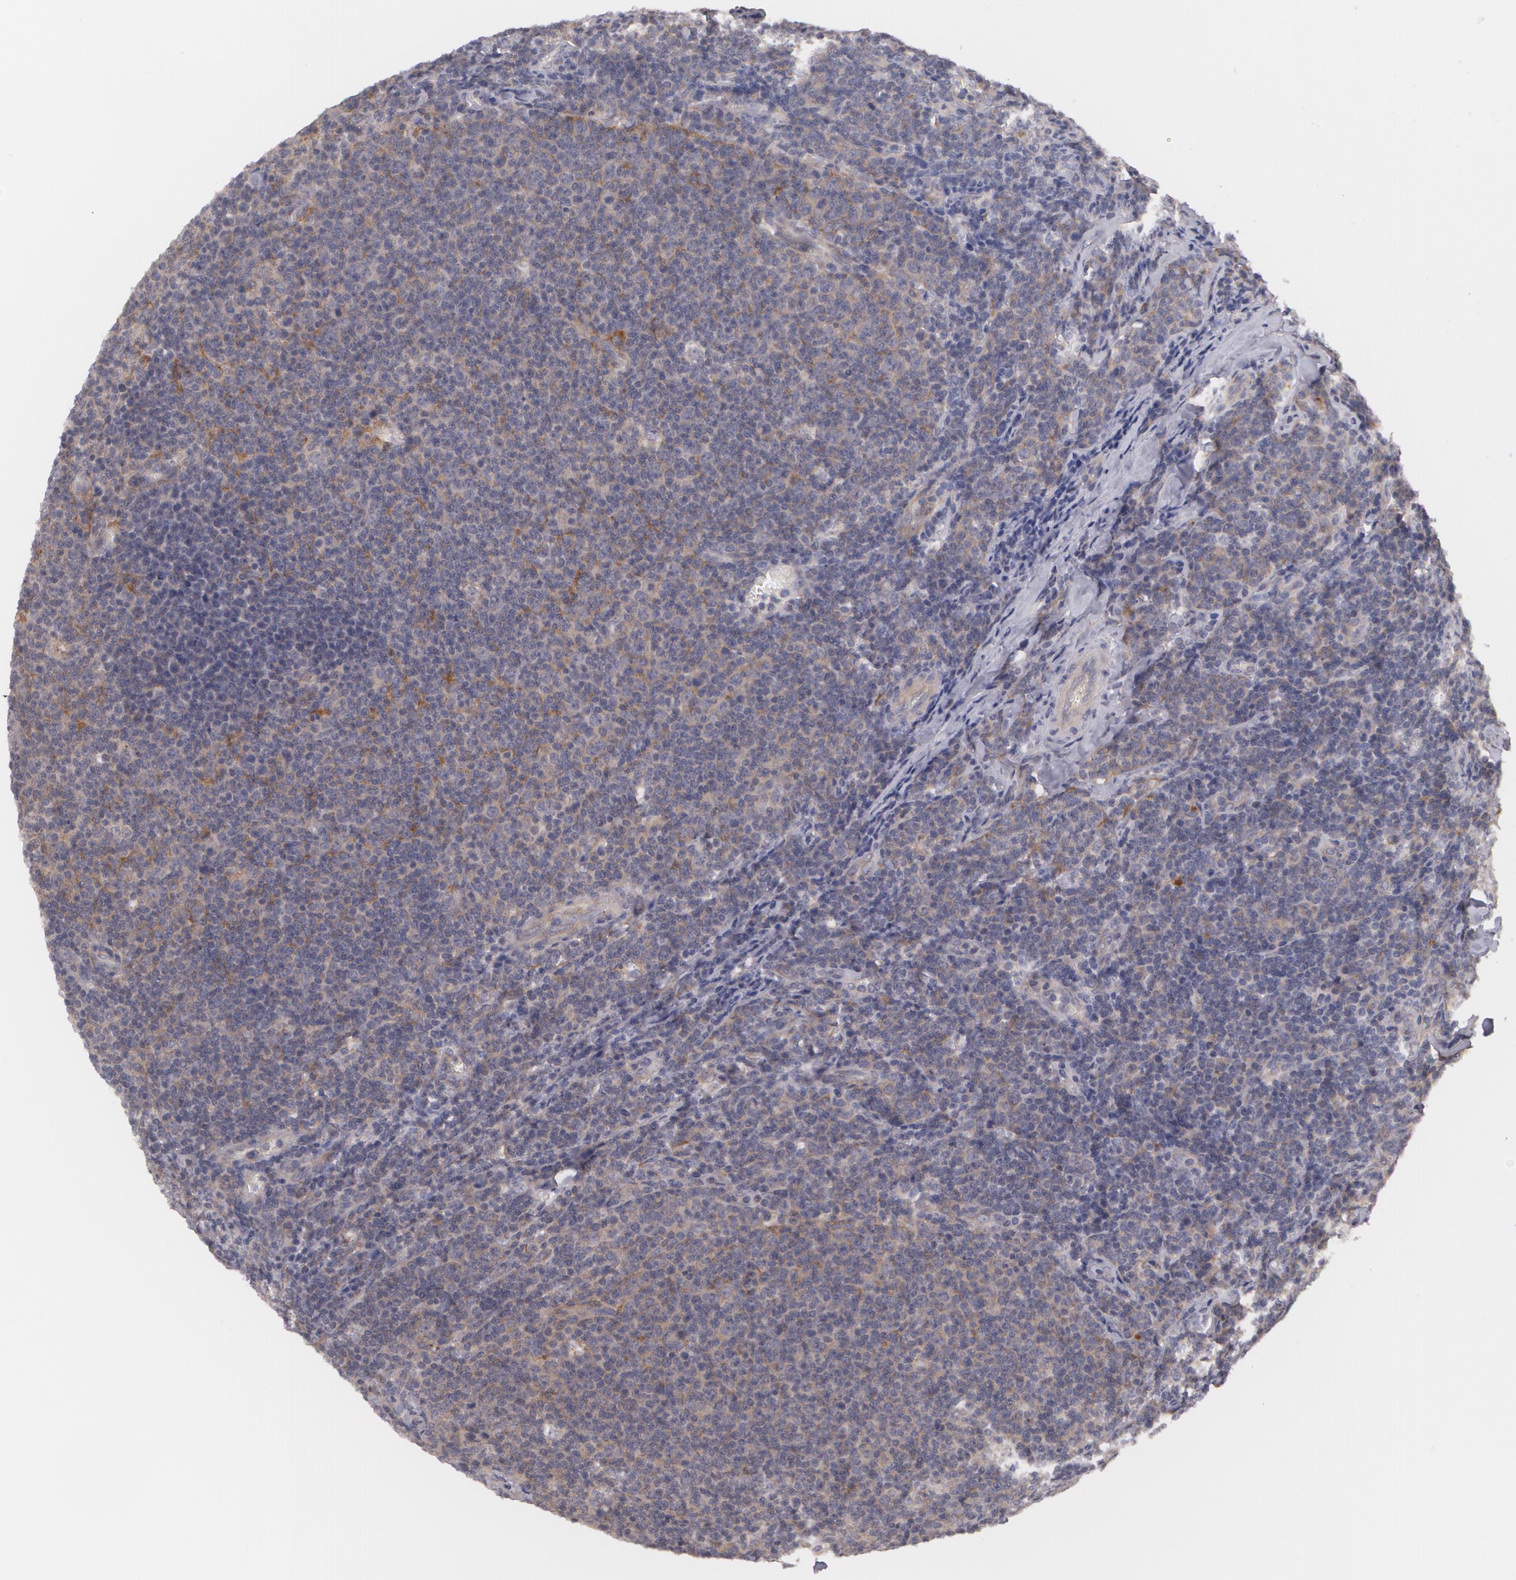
{"staining": {"intensity": "weak", "quantity": "25%-75%", "location": "cytoplasmic/membranous"}, "tissue": "lymphoma", "cell_type": "Tumor cells", "image_type": "cancer", "snomed": [{"axis": "morphology", "description": "Malignant lymphoma, non-Hodgkin's type, Low grade"}, {"axis": "topography", "description": "Lymph node"}], "caption": "An image showing weak cytoplasmic/membranous staining in about 25%-75% of tumor cells in lymphoma, as visualized by brown immunohistochemical staining.", "gene": "CASK", "patient": {"sex": "male", "age": 74}}